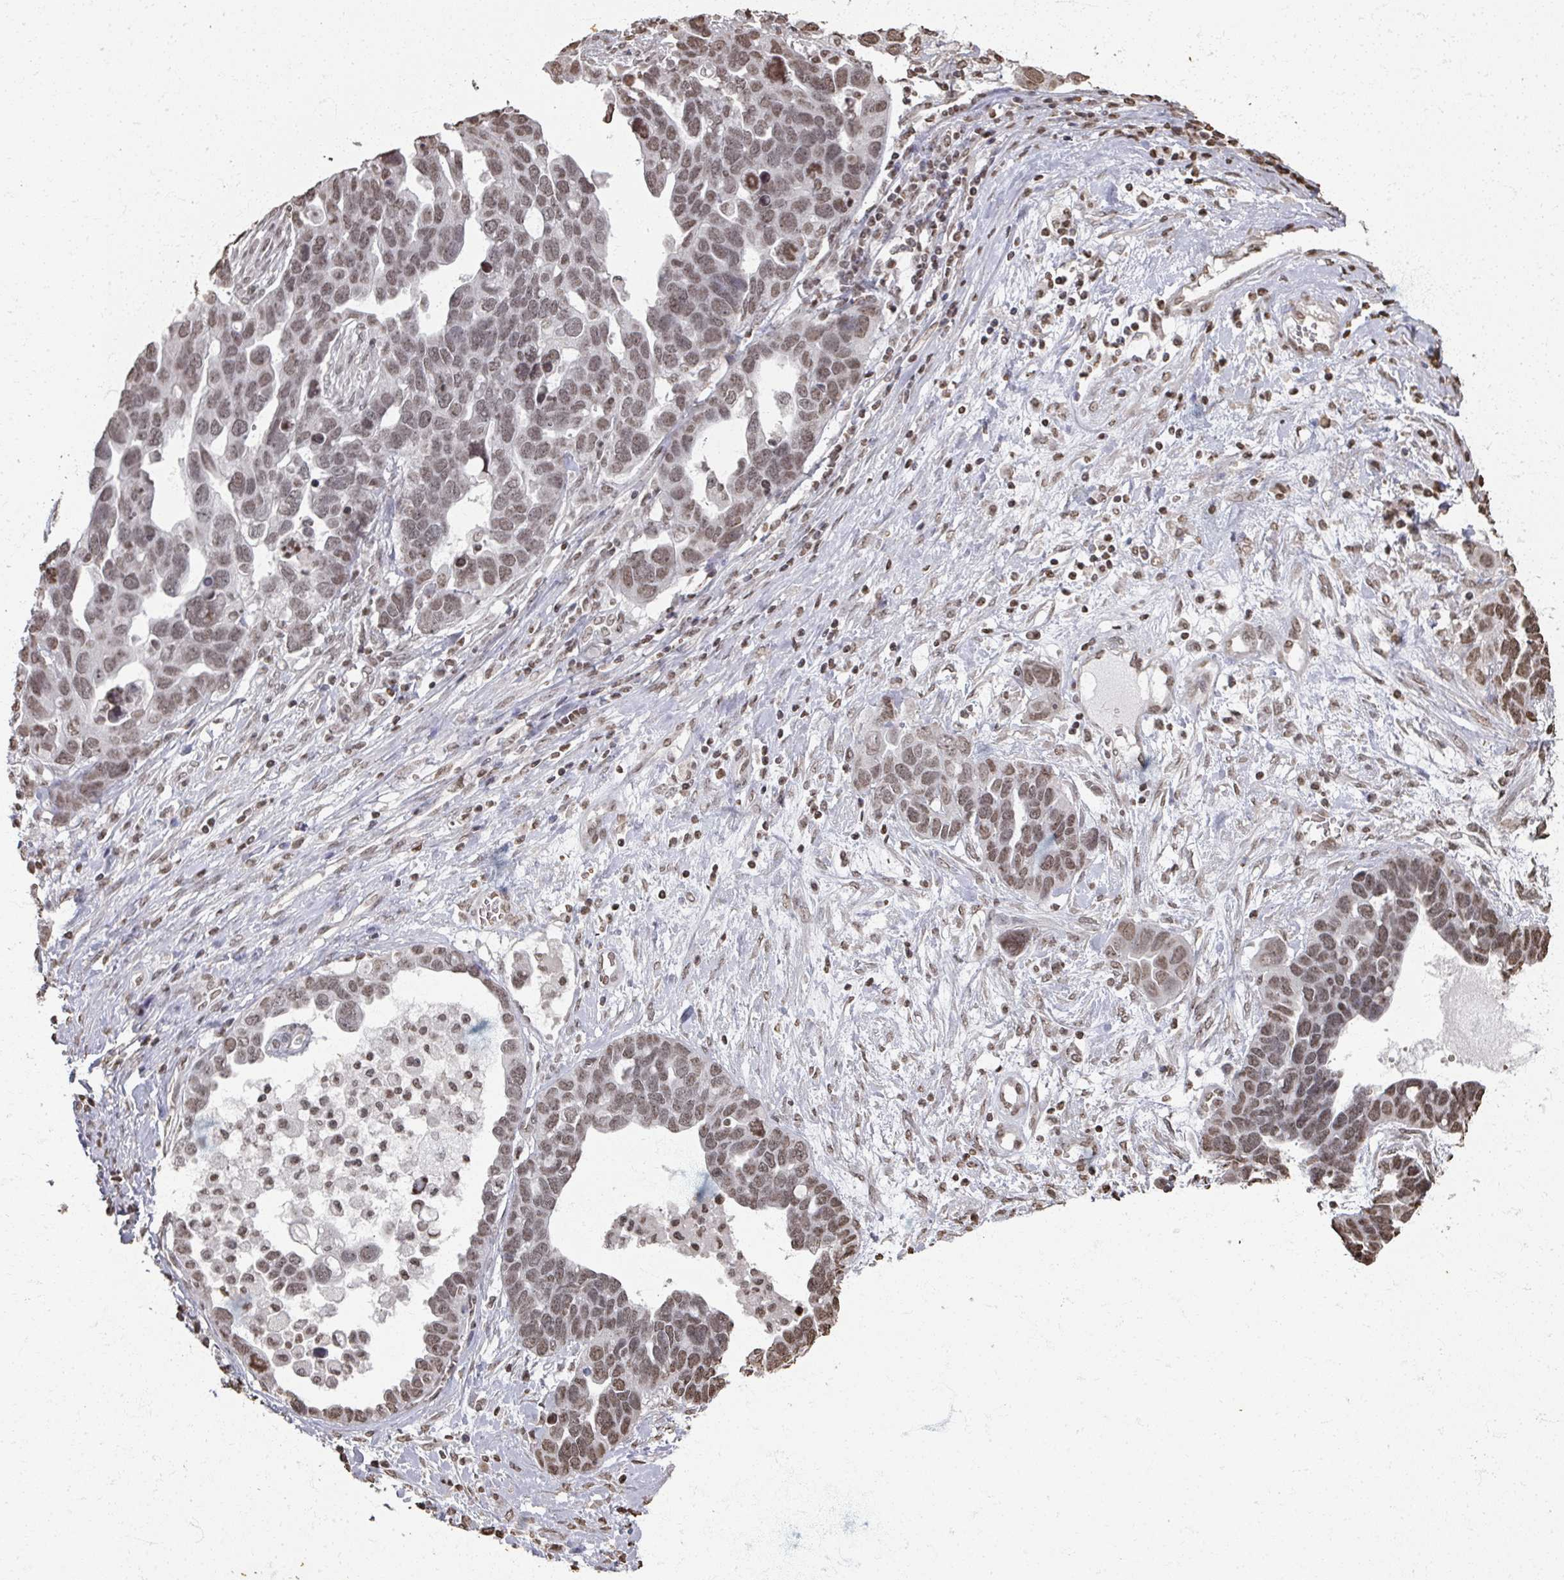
{"staining": {"intensity": "weak", "quantity": ">75%", "location": "nuclear"}, "tissue": "ovarian cancer", "cell_type": "Tumor cells", "image_type": "cancer", "snomed": [{"axis": "morphology", "description": "Cystadenocarcinoma, serous, NOS"}, {"axis": "topography", "description": "Ovary"}], "caption": "An IHC photomicrograph of neoplastic tissue is shown. Protein staining in brown labels weak nuclear positivity in ovarian serous cystadenocarcinoma within tumor cells. The protein is stained brown, and the nuclei are stained in blue (DAB IHC with brightfield microscopy, high magnification).", "gene": "DCUN1D5", "patient": {"sex": "female", "age": 54}}